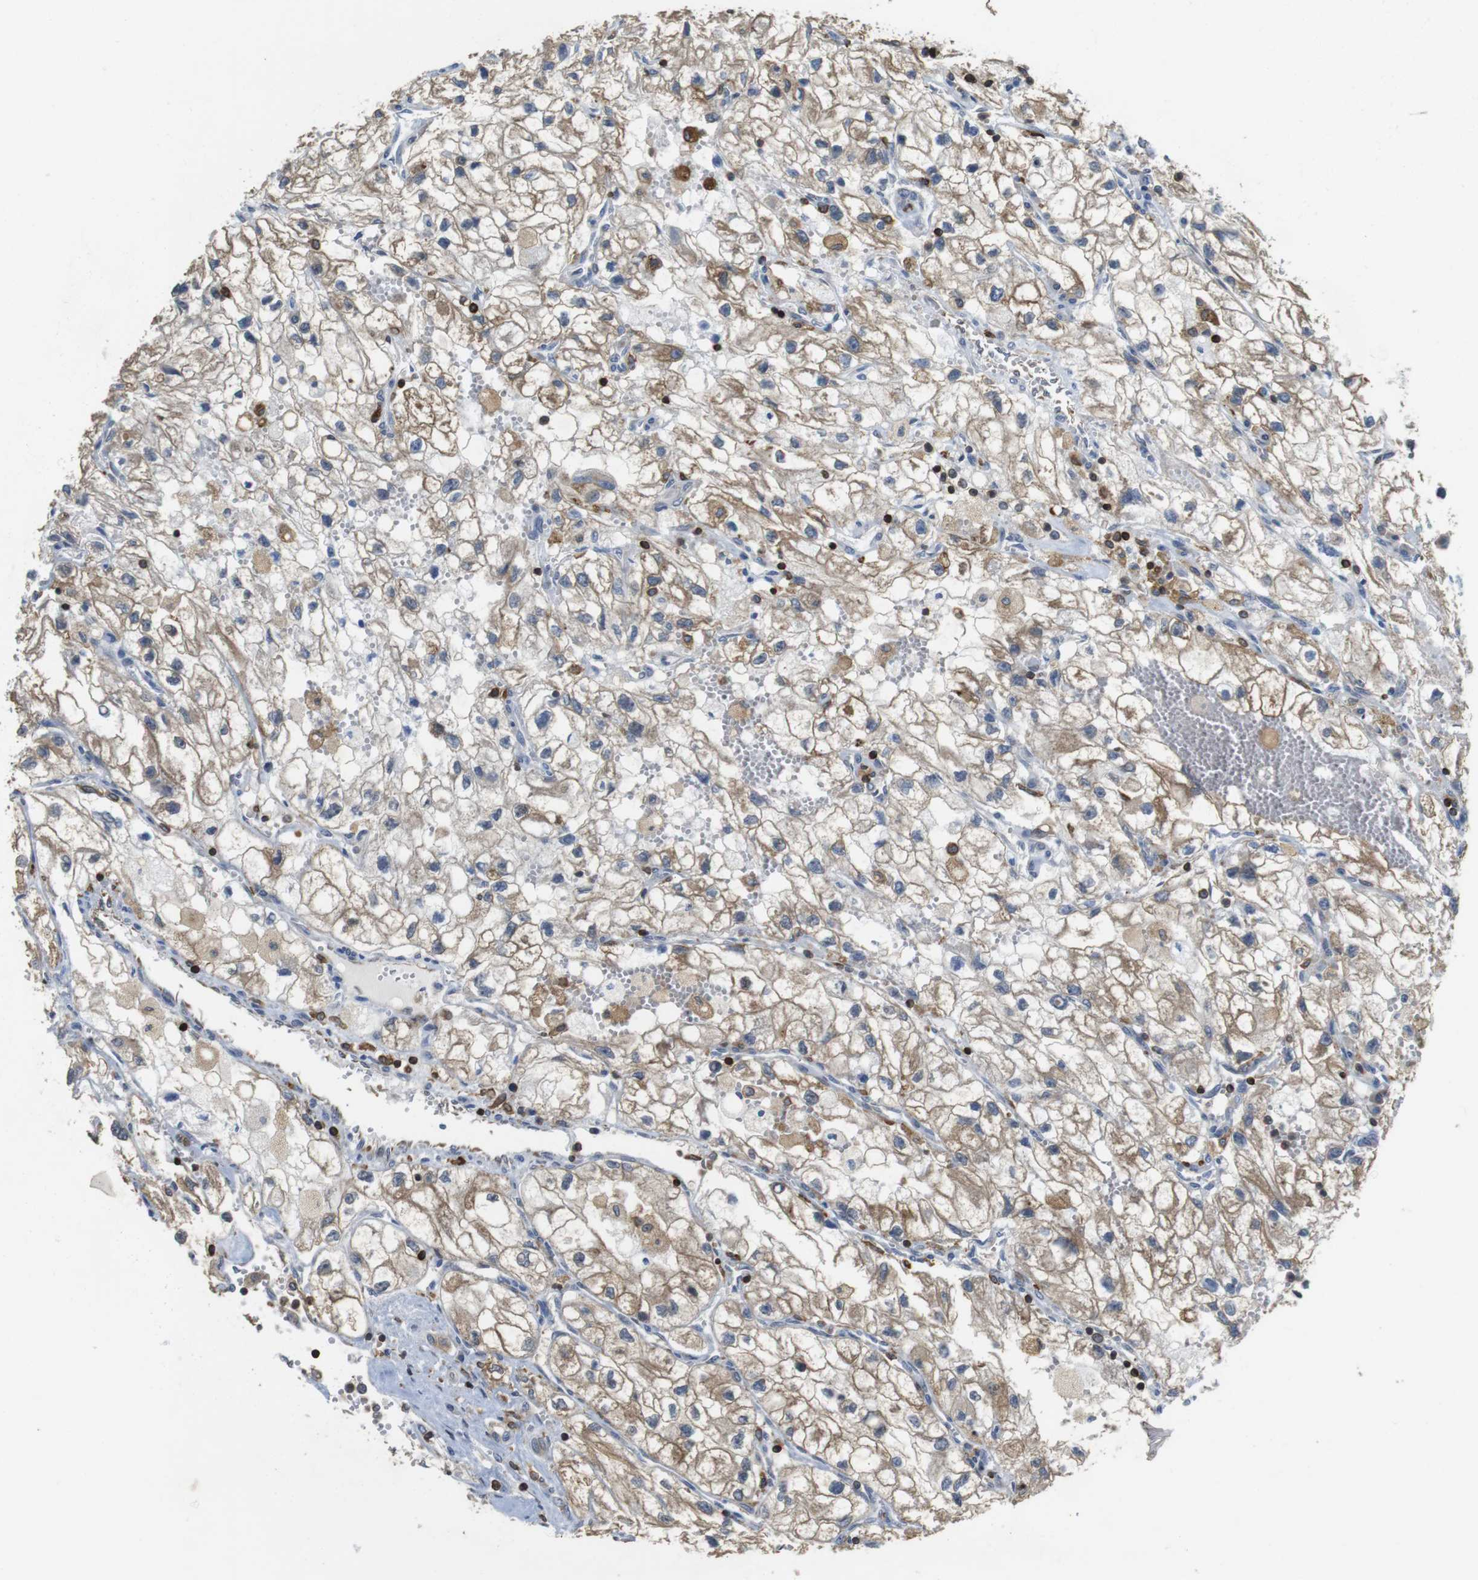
{"staining": {"intensity": "weak", "quantity": "25%-75%", "location": "cytoplasmic/membranous"}, "tissue": "renal cancer", "cell_type": "Tumor cells", "image_type": "cancer", "snomed": [{"axis": "morphology", "description": "Adenocarcinoma, NOS"}, {"axis": "topography", "description": "Kidney"}], "caption": "Immunohistochemical staining of human renal cancer displays low levels of weak cytoplasmic/membranous positivity in about 25%-75% of tumor cells. Nuclei are stained in blue.", "gene": "ARL6IP5", "patient": {"sex": "female", "age": 70}}